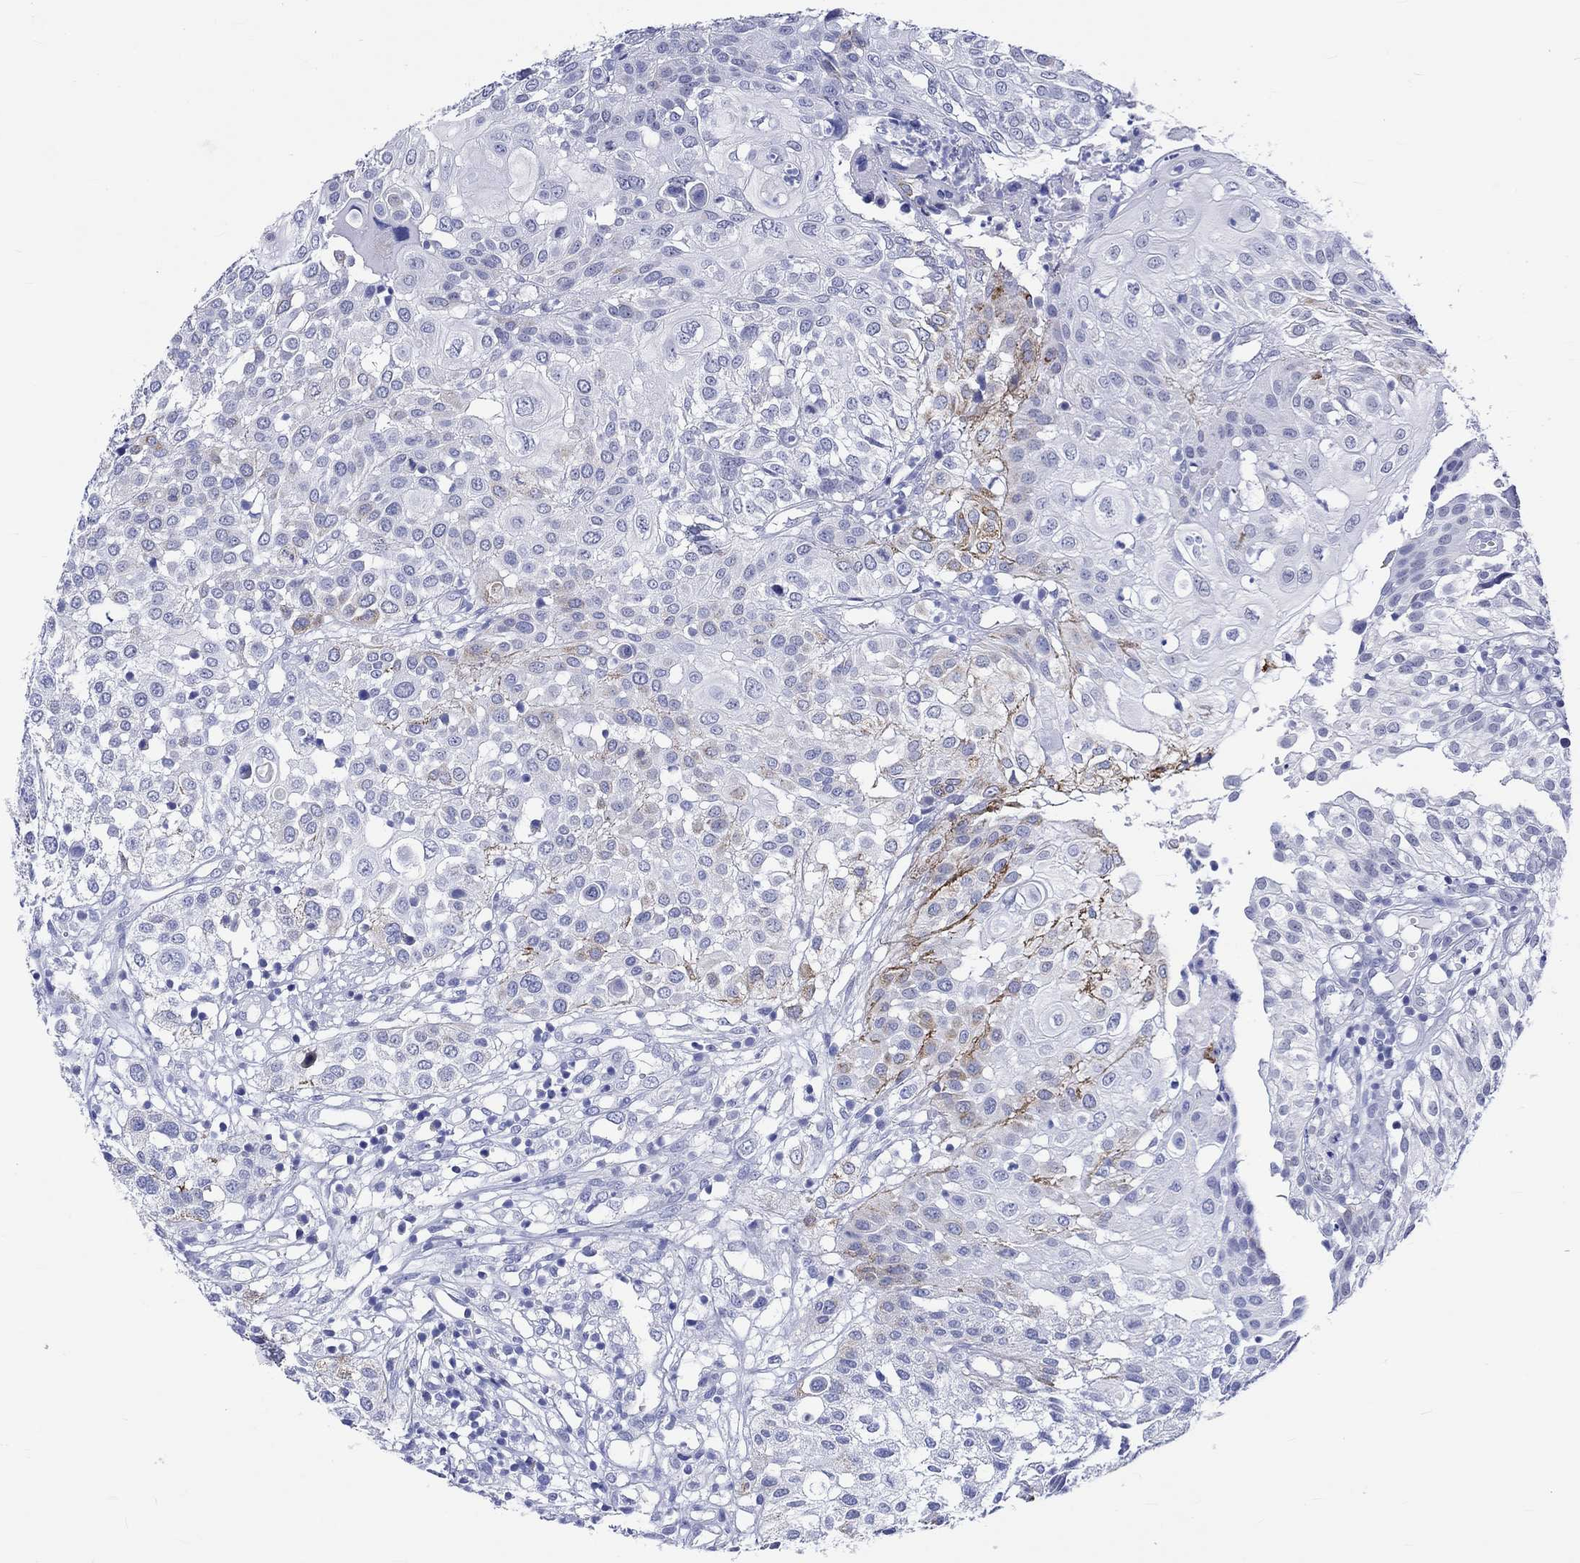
{"staining": {"intensity": "moderate", "quantity": "<25%", "location": "cytoplasmic/membranous"}, "tissue": "urothelial cancer", "cell_type": "Tumor cells", "image_type": "cancer", "snomed": [{"axis": "morphology", "description": "Urothelial carcinoma, High grade"}, {"axis": "topography", "description": "Urinary bladder"}], "caption": "Immunohistochemical staining of high-grade urothelial carcinoma reveals low levels of moderate cytoplasmic/membranous protein staining in about <25% of tumor cells.", "gene": "KLHL33", "patient": {"sex": "female", "age": 79}}